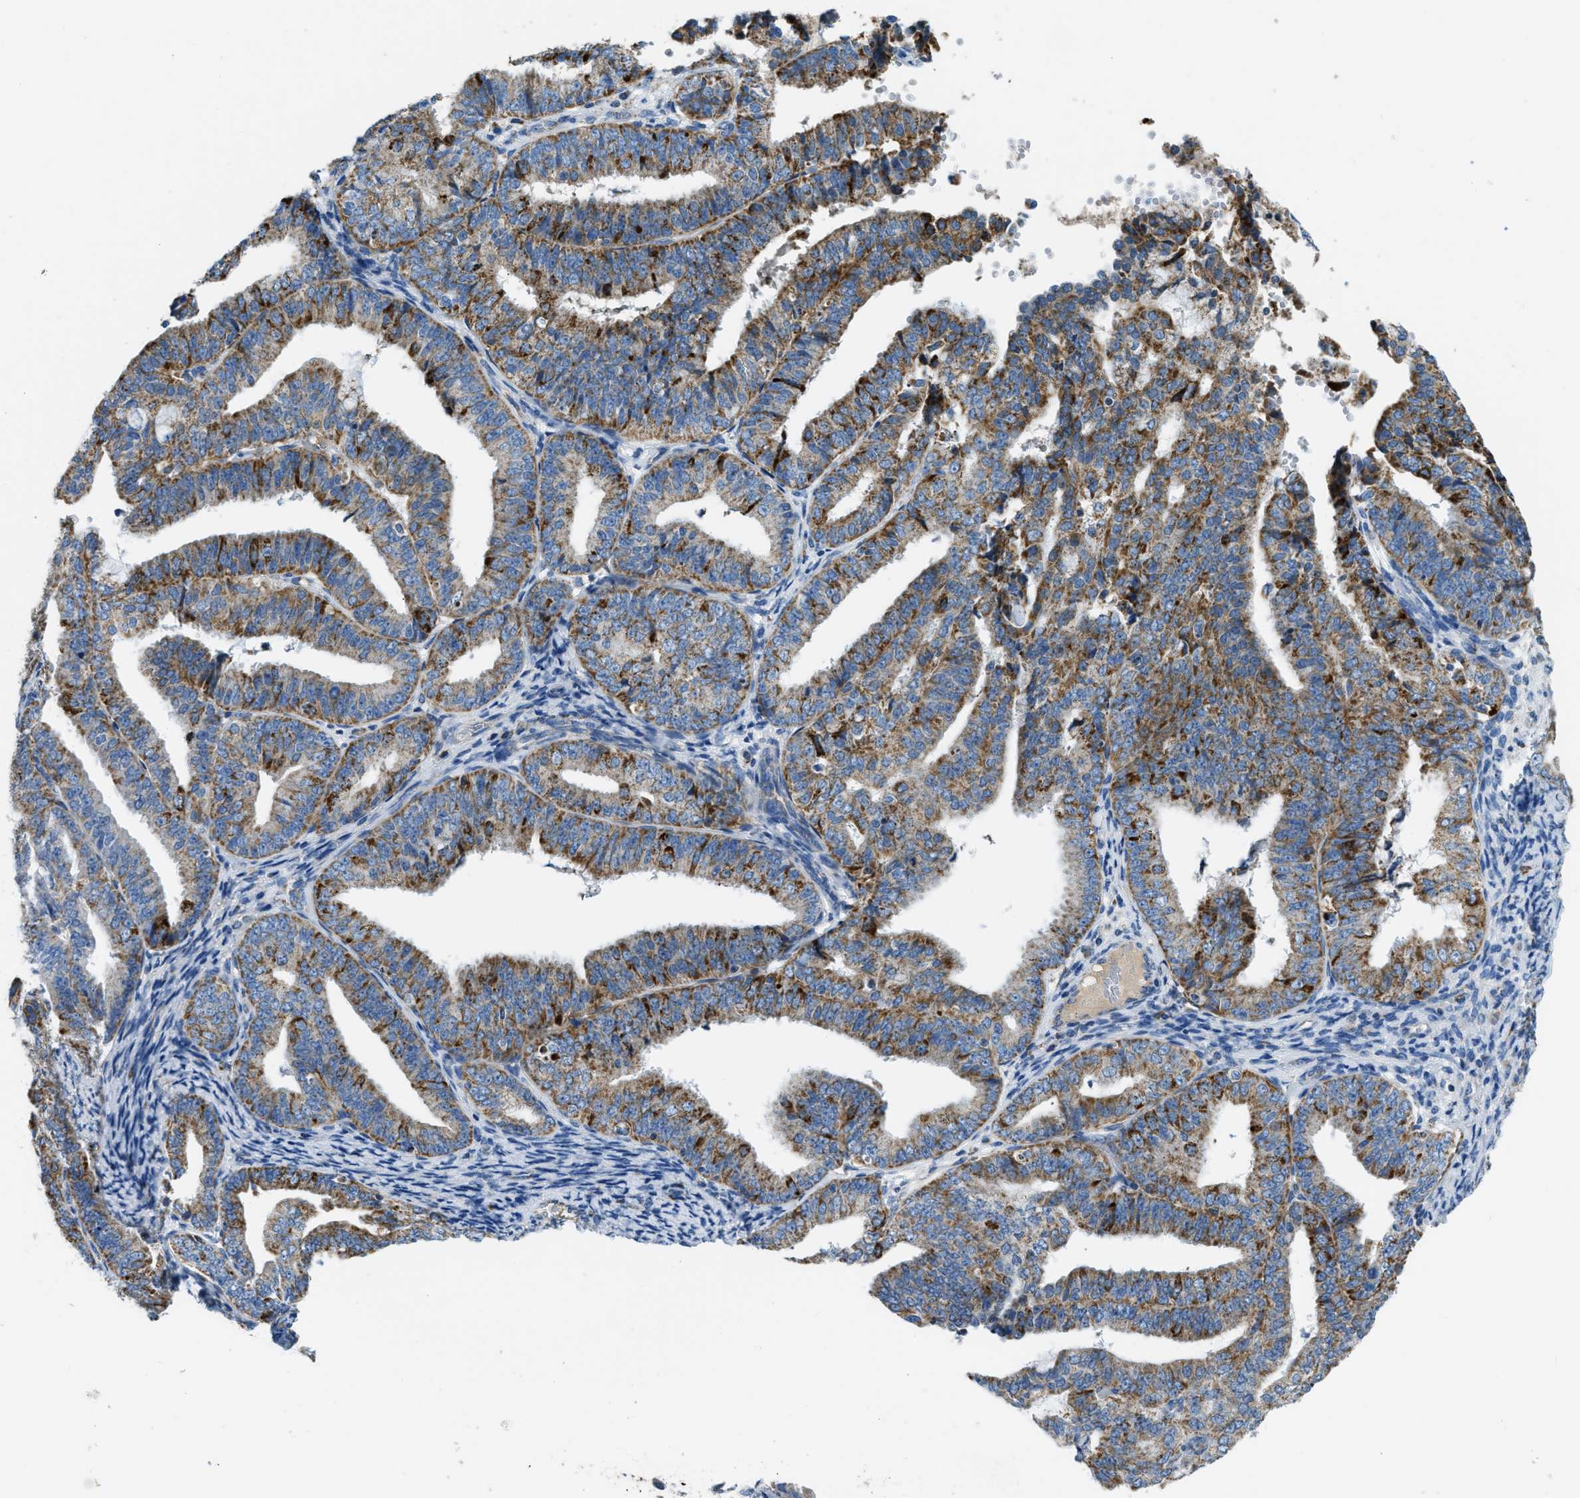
{"staining": {"intensity": "moderate", "quantity": ">75%", "location": "cytoplasmic/membranous"}, "tissue": "endometrial cancer", "cell_type": "Tumor cells", "image_type": "cancer", "snomed": [{"axis": "morphology", "description": "Adenocarcinoma, NOS"}, {"axis": "topography", "description": "Endometrium"}], "caption": "Moderate cytoplasmic/membranous positivity is identified in about >75% of tumor cells in endometrial cancer.", "gene": "ACADVL", "patient": {"sex": "female", "age": 63}}